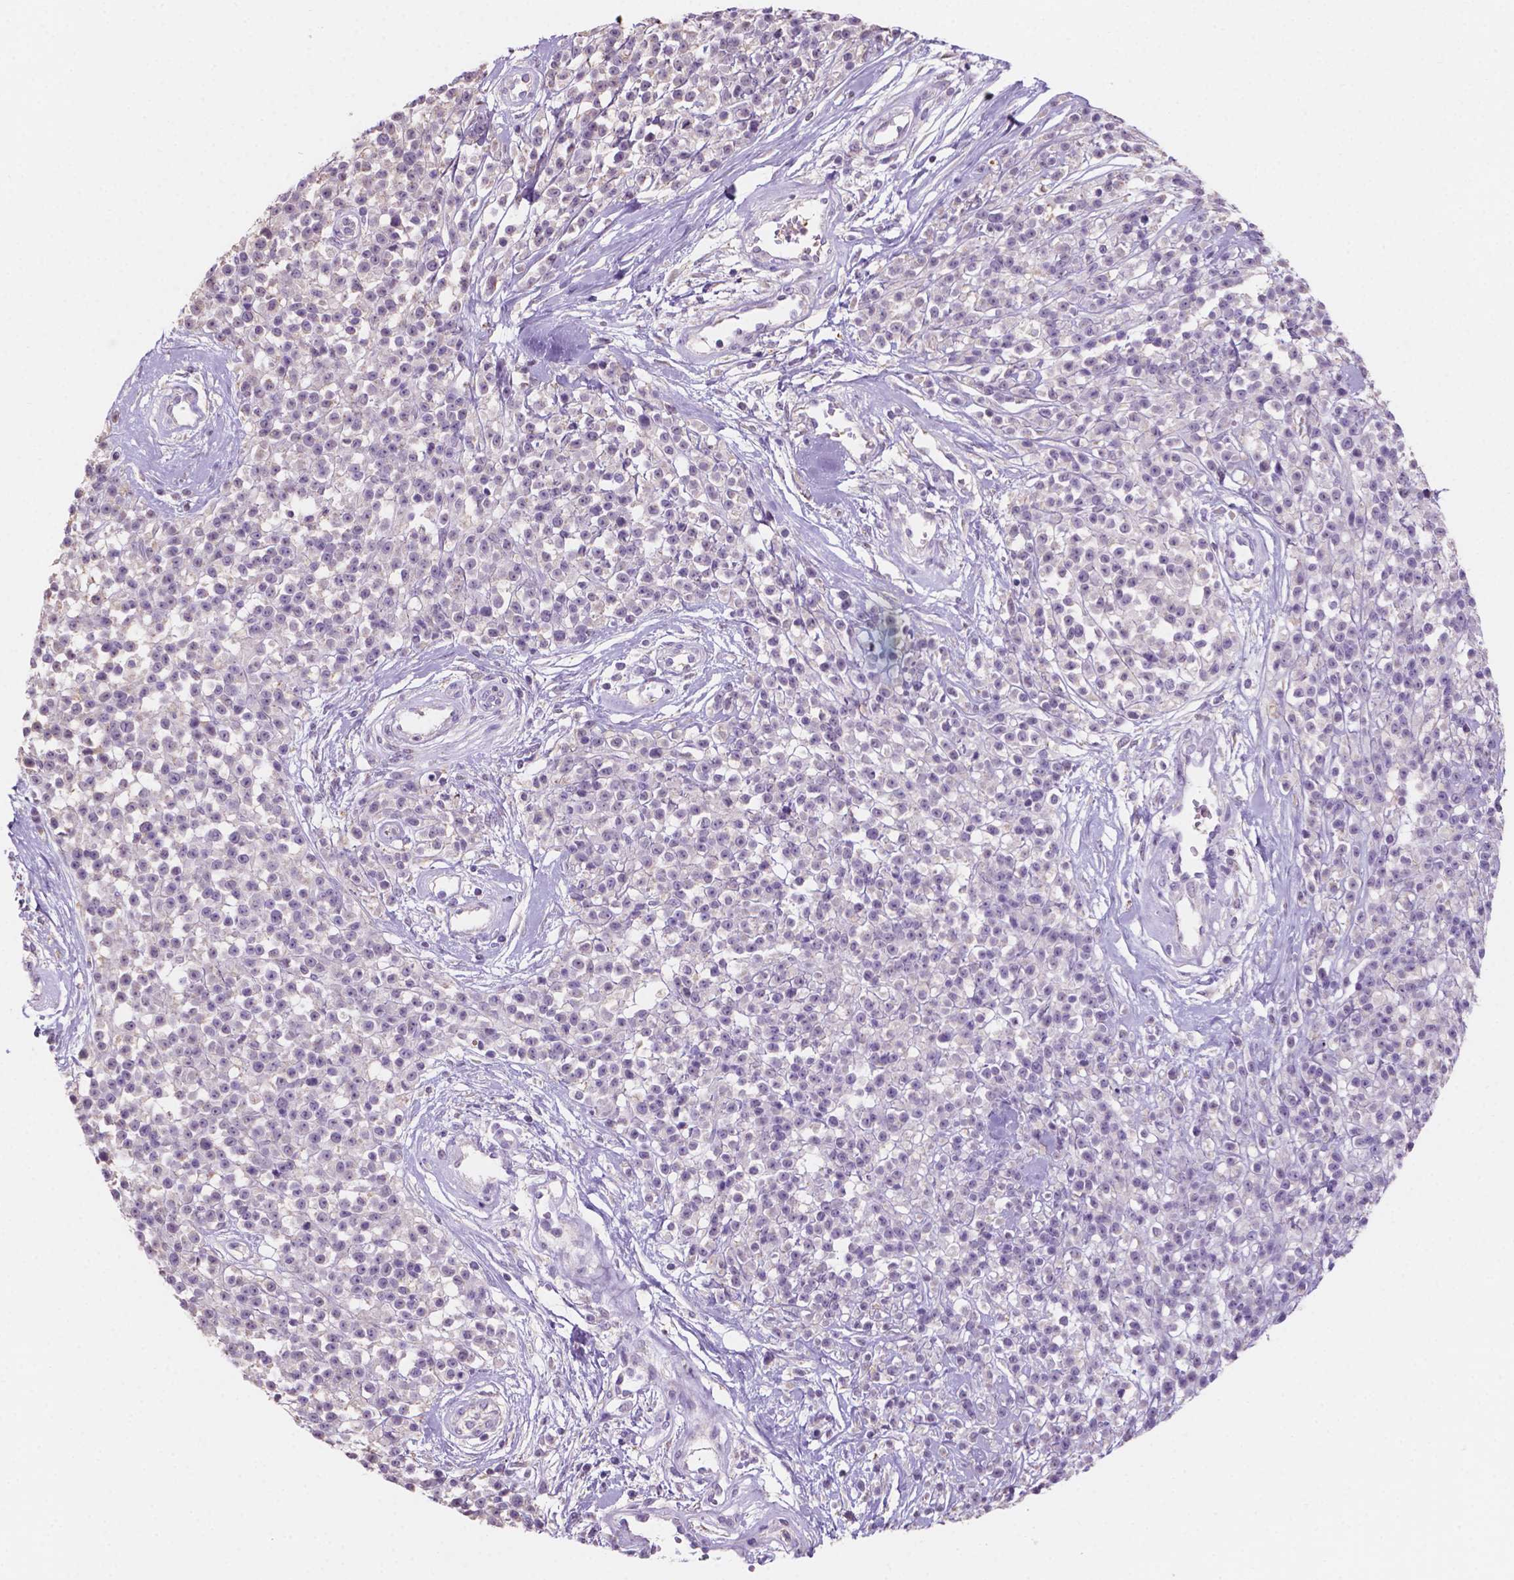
{"staining": {"intensity": "negative", "quantity": "none", "location": "none"}, "tissue": "melanoma", "cell_type": "Tumor cells", "image_type": "cancer", "snomed": [{"axis": "morphology", "description": "Malignant melanoma, NOS"}, {"axis": "topography", "description": "Skin"}, {"axis": "topography", "description": "Skin of trunk"}], "caption": "Immunohistochemical staining of malignant melanoma displays no significant positivity in tumor cells.", "gene": "SBSN", "patient": {"sex": "male", "age": 74}}